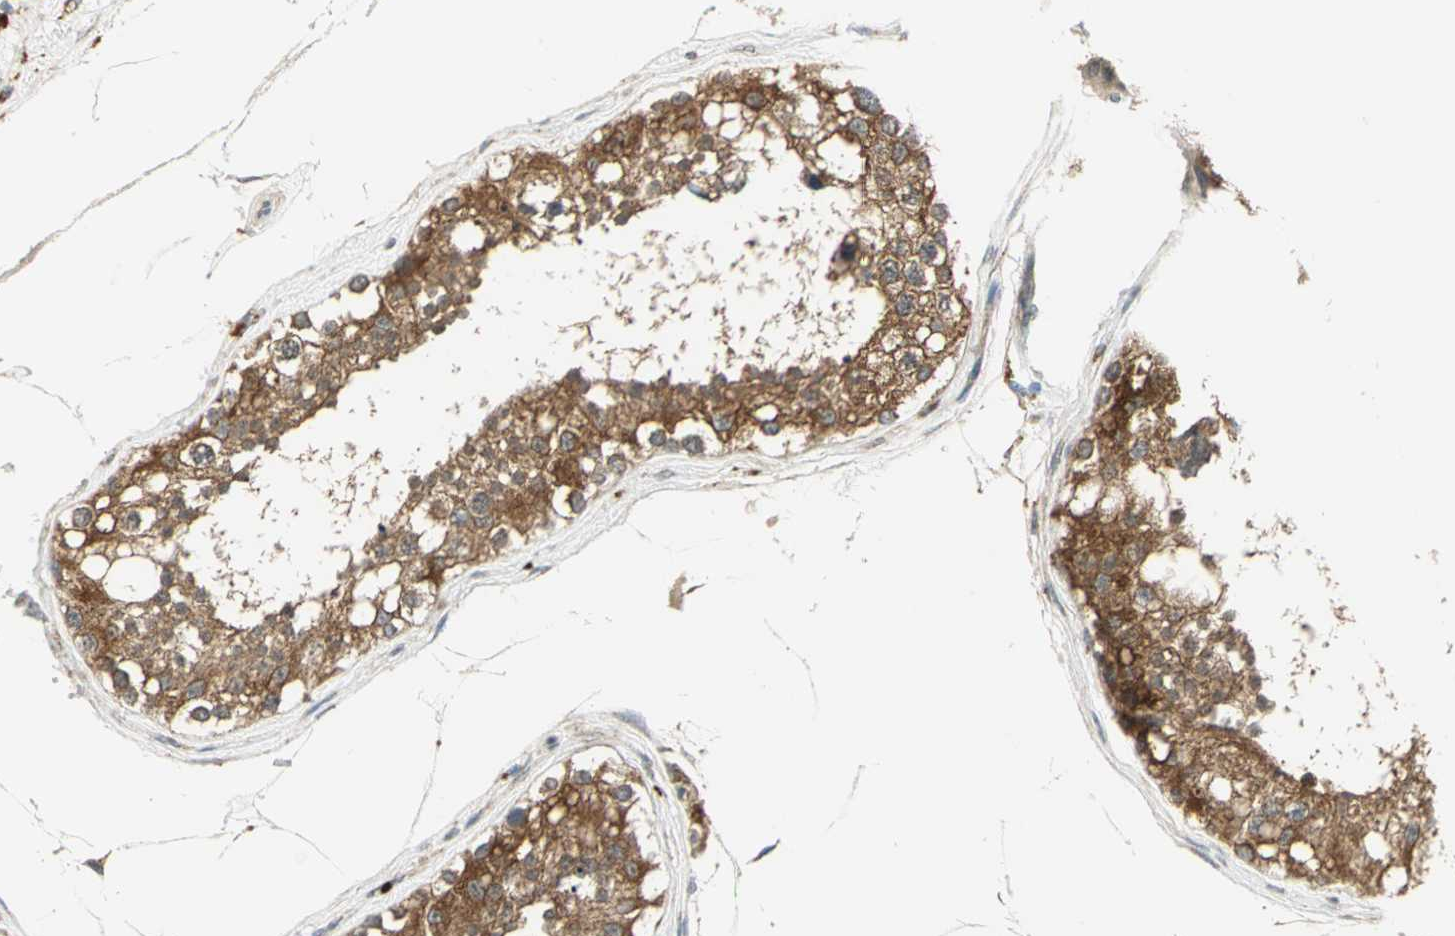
{"staining": {"intensity": "strong", "quantity": ">75%", "location": "cytoplasmic/membranous"}, "tissue": "testis", "cell_type": "Cells in seminiferous ducts", "image_type": "normal", "snomed": [{"axis": "morphology", "description": "Normal tissue, NOS"}, {"axis": "topography", "description": "Testis"}], "caption": "Protein staining of benign testis reveals strong cytoplasmic/membranous expression in about >75% of cells in seminiferous ducts.", "gene": "MAPK8IP3", "patient": {"sex": "male", "age": 68}}